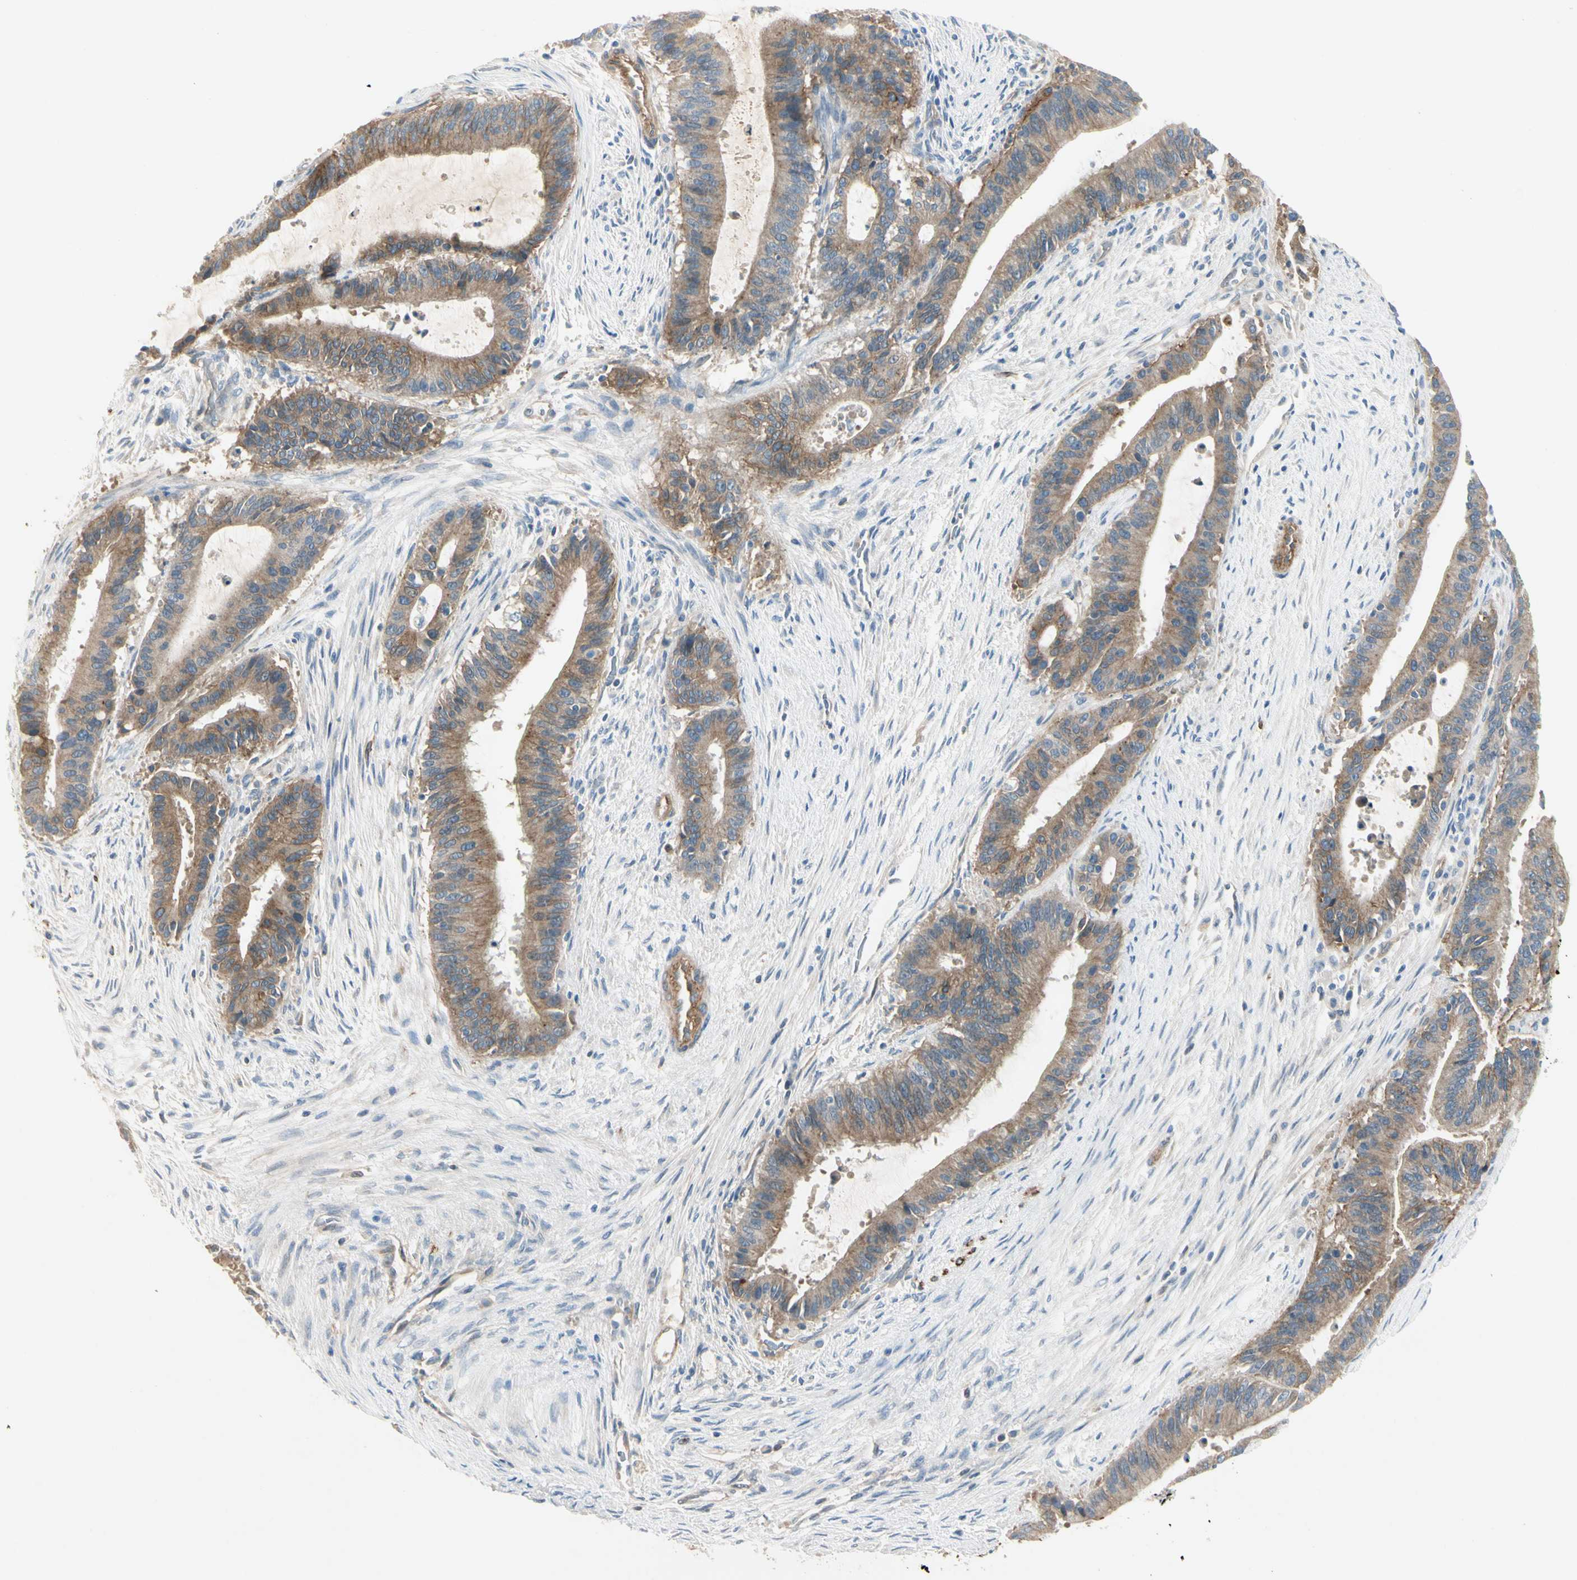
{"staining": {"intensity": "moderate", "quantity": ">75%", "location": "cytoplasmic/membranous"}, "tissue": "liver cancer", "cell_type": "Tumor cells", "image_type": "cancer", "snomed": [{"axis": "morphology", "description": "Cholangiocarcinoma"}, {"axis": "topography", "description": "Liver"}], "caption": "A brown stain highlights moderate cytoplasmic/membranous expression of a protein in human liver cancer tumor cells.", "gene": "ITGA3", "patient": {"sex": "female", "age": 73}}